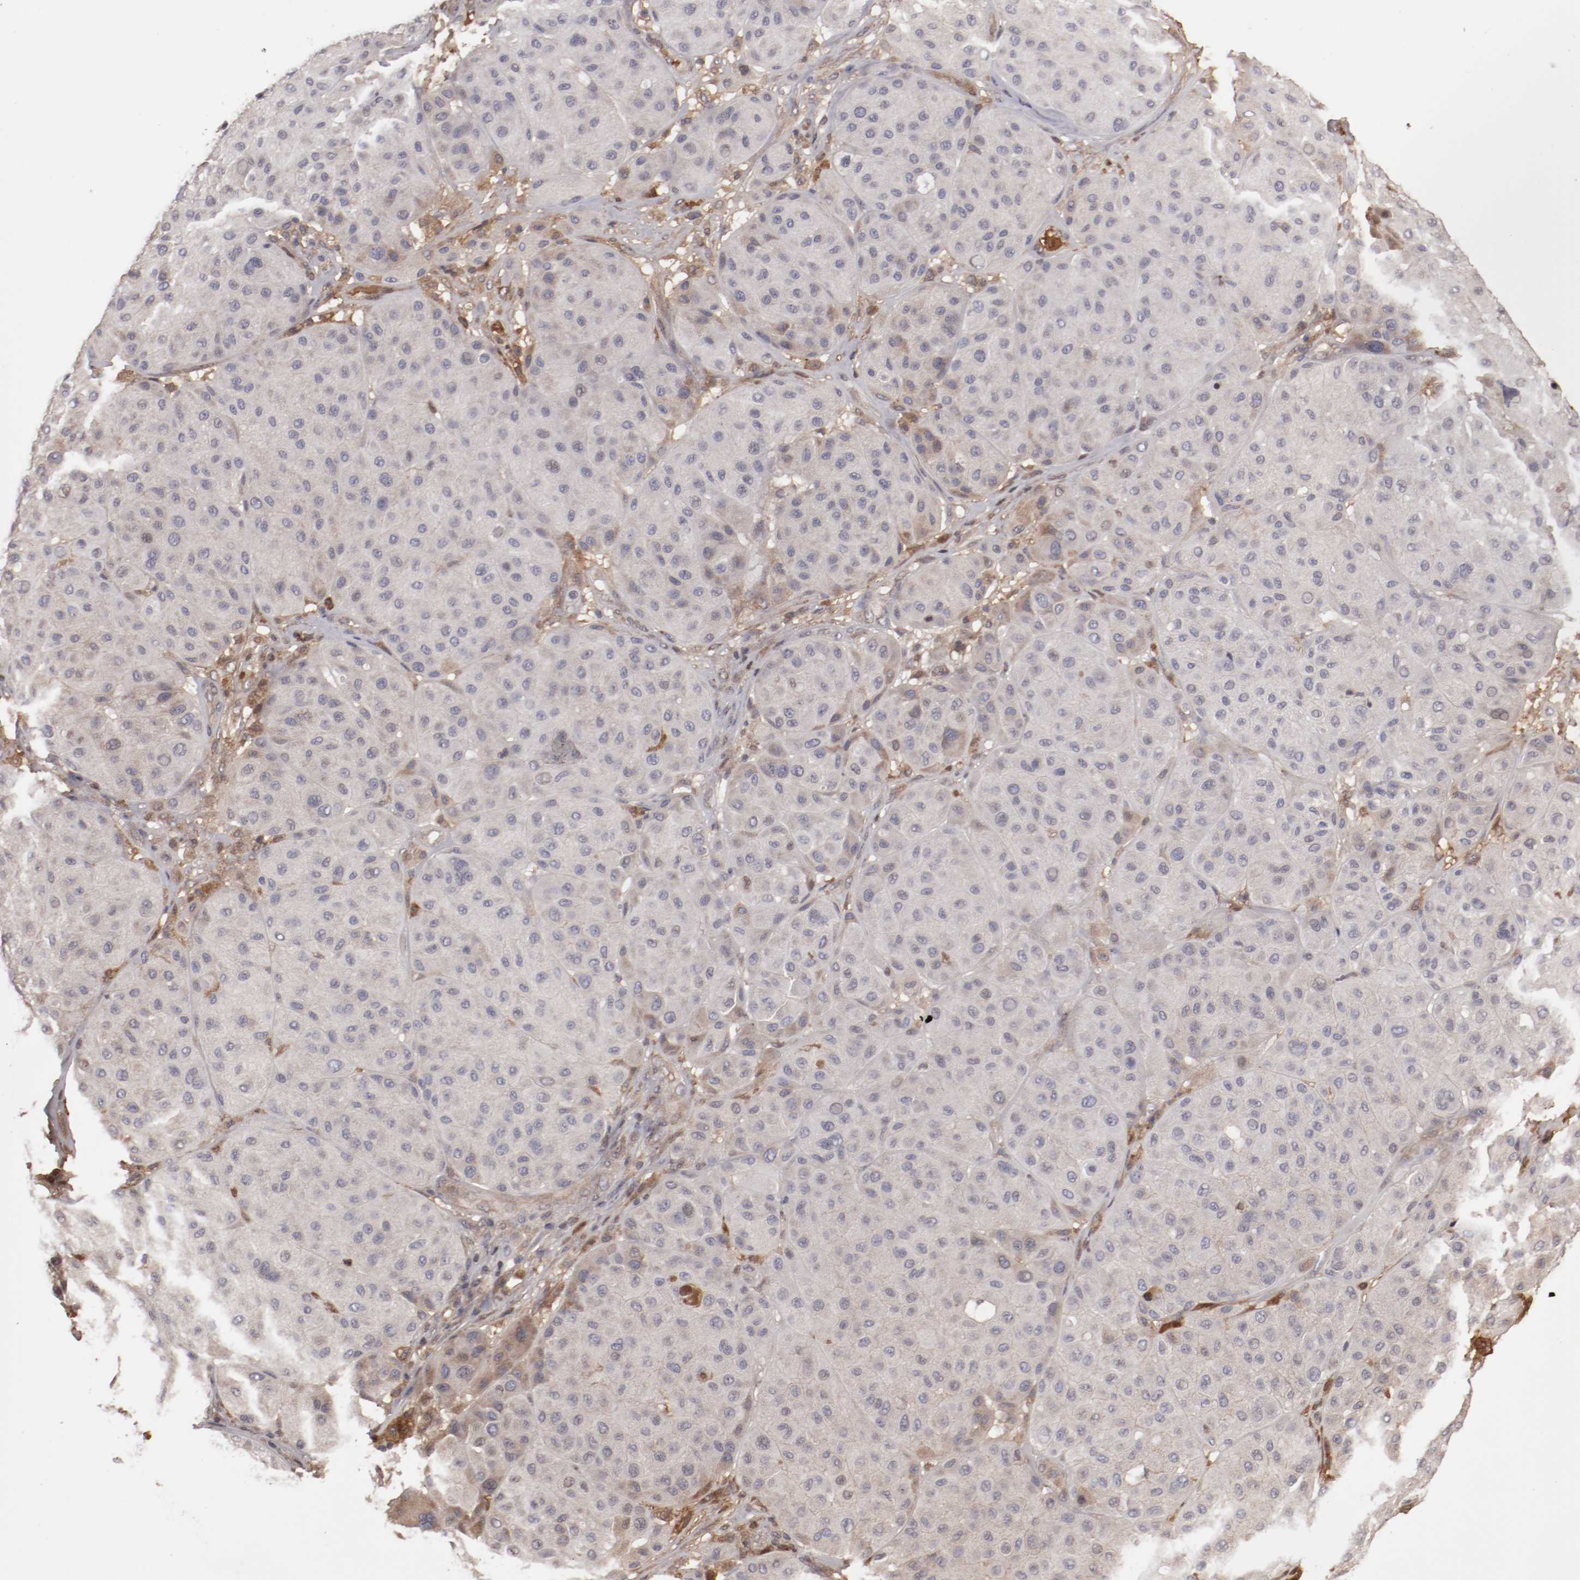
{"staining": {"intensity": "negative", "quantity": "none", "location": "none"}, "tissue": "melanoma", "cell_type": "Tumor cells", "image_type": "cancer", "snomed": [{"axis": "morphology", "description": "Normal tissue, NOS"}, {"axis": "morphology", "description": "Malignant melanoma, Metastatic site"}, {"axis": "topography", "description": "Skin"}], "caption": "Tumor cells are negative for brown protein staining in melanoma.", "gene": "SERPINA7", "patient": {"sex": "male", "age": 41}}